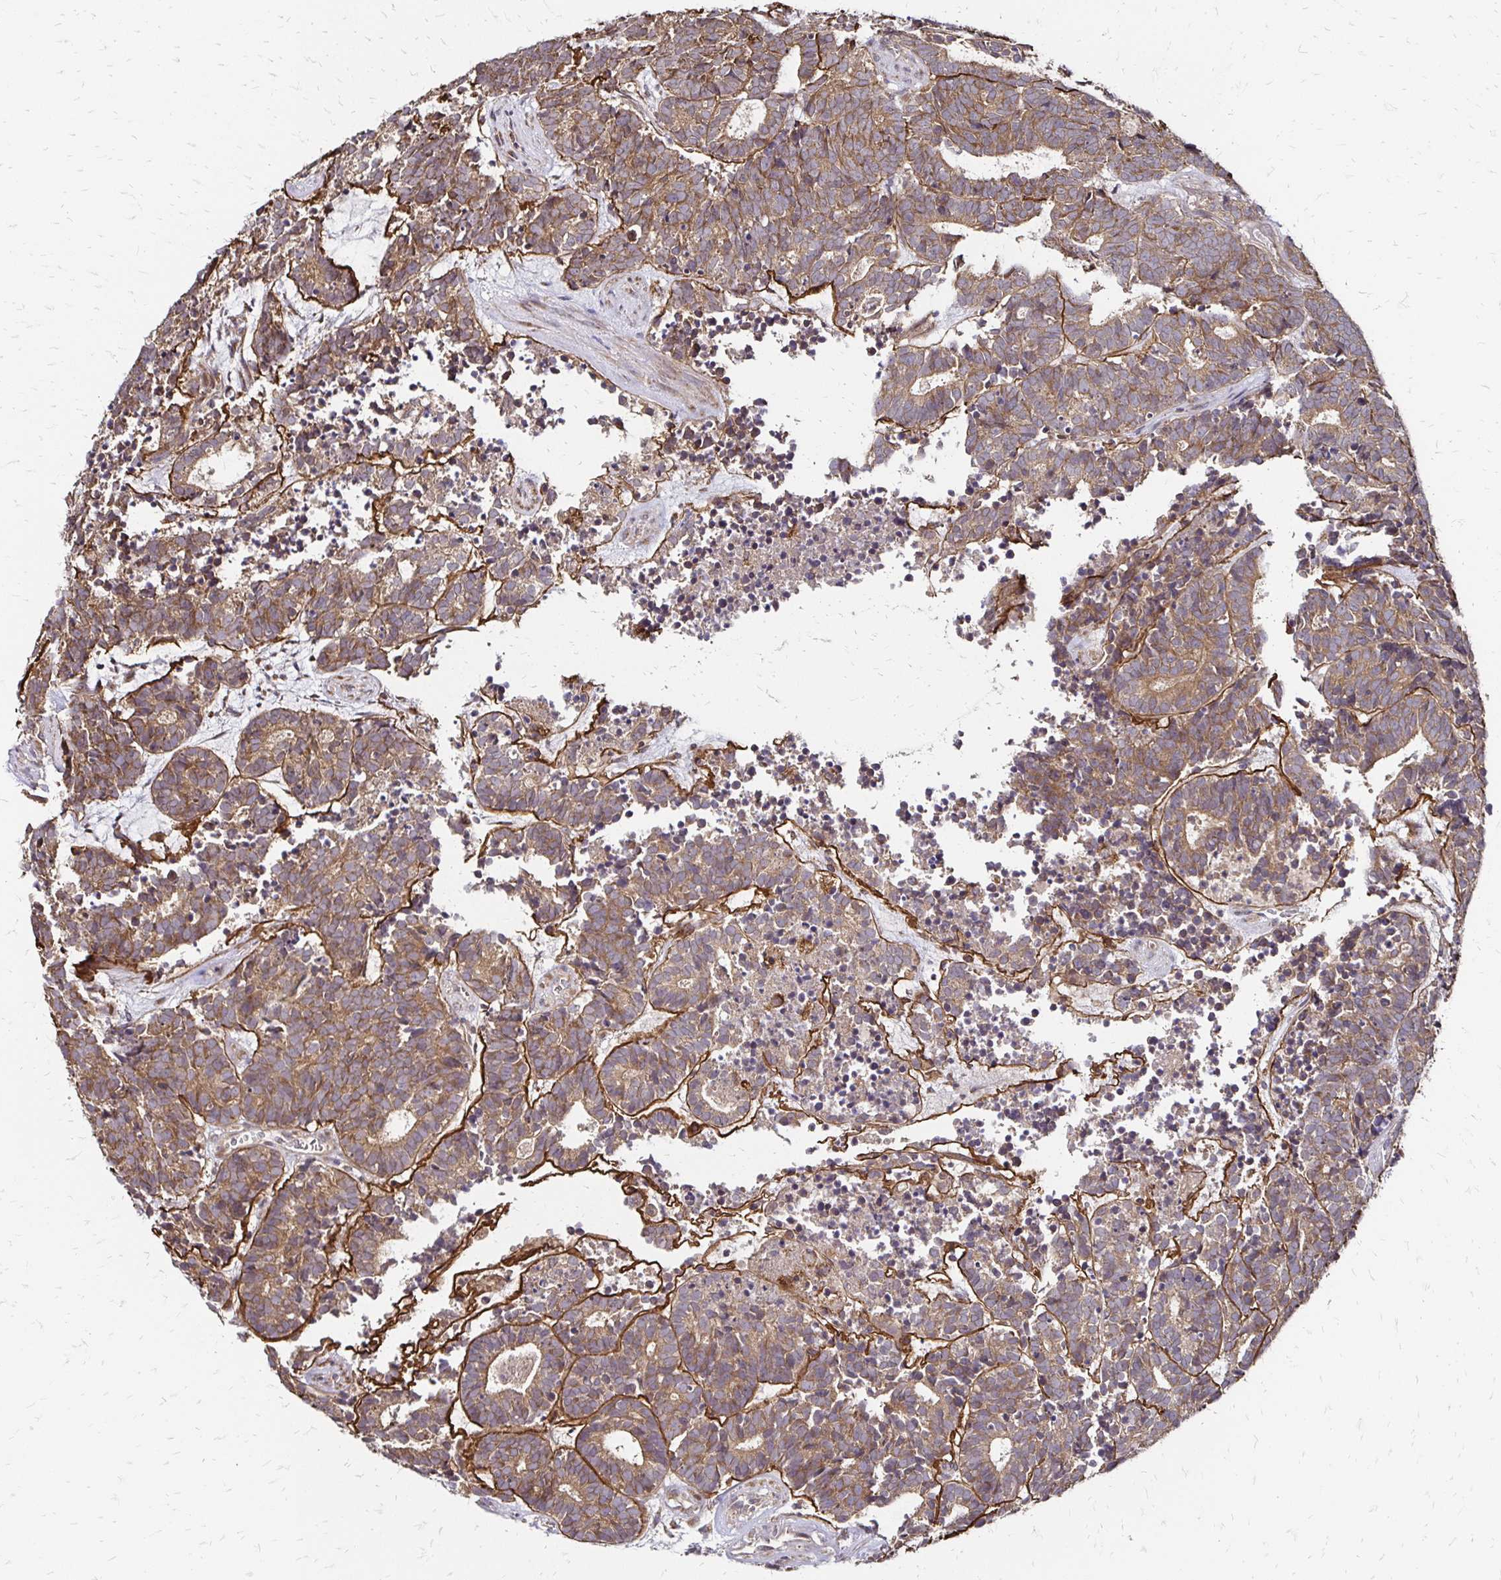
{"staining": {"intensity": "moderate", "quantity": ">75%", "location": "cytoplasmic/membranous"}, "tissue": "head and neck cancer", "cell_type": "Tumor cells", "image_type": "cancer", "snomed": [{"axis": "morphology", "description": "Adenocarcinoma, NOS"}, {"axis": "topography", "description": "Head-Neck"}], "caption": "Brown immunohistochemical staining in head and neck cancer (adenocarcinoma) demonstrates moderate cytoplasmic/membranous positivity in about >75% of tumor cells.", "gene": "ZW10", "patient": {"sex": "female", "age": 81}}